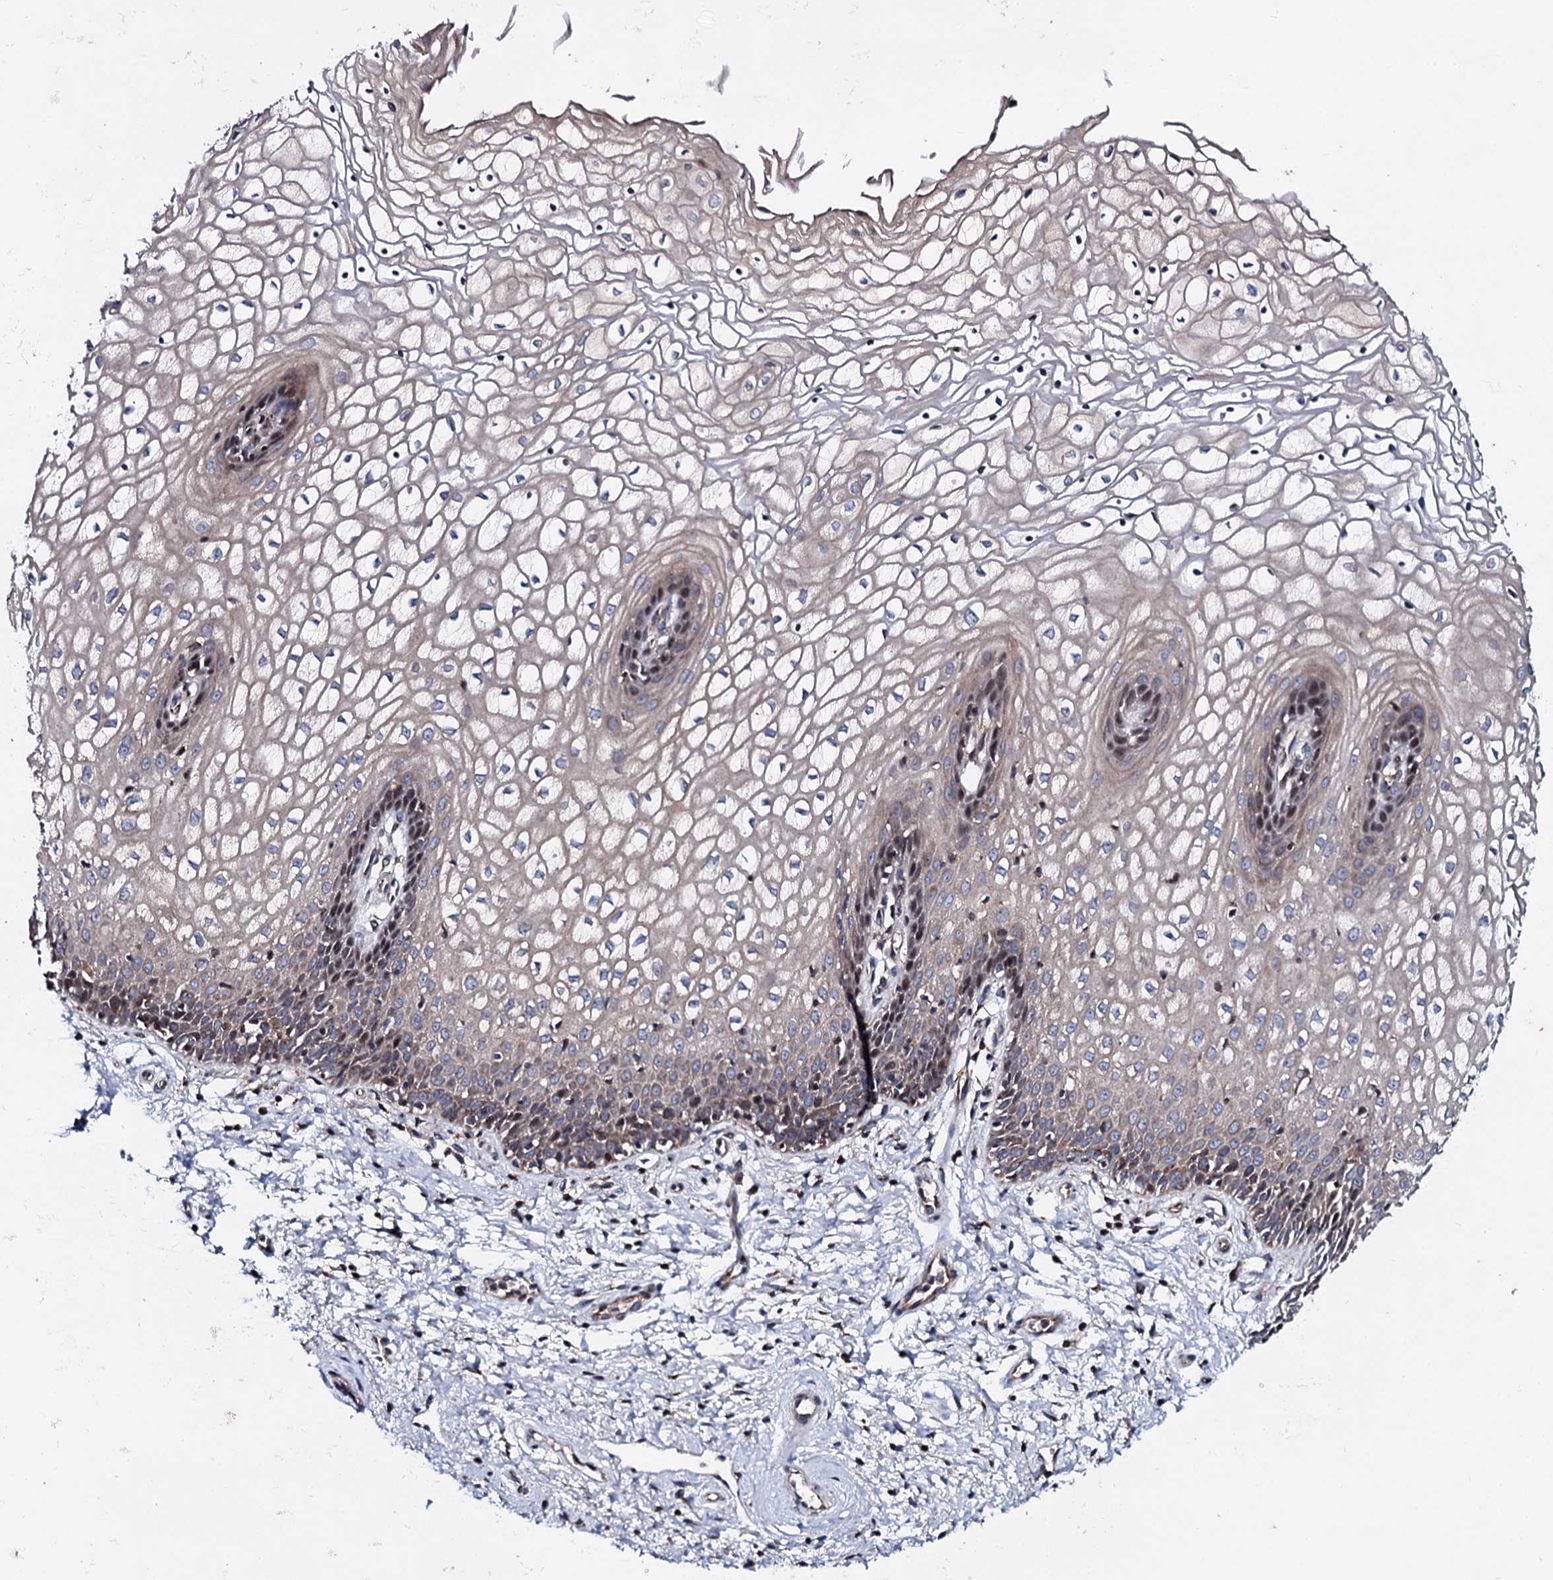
{"staining": {"intensity": "moderate", "quantity": "<25%", "location": "nuclear"}, "tissue": "vagina", "cell_type": "Squamous epithelial cells", "image_type": "normal", "snomed": [{"axis": "morphology", "description": "Normal tissue, NOS"}, {"axis": "topography", "description": "Vagina"}], "caption": "Unremarkable vagina exhibits moderate nuclear staining in about <25% of squamous epithelial cells (DAB = brown stain, brightfield microscopy at high magnification)..", "gene": "PLET1", "patient": {"sex": "female", "age": 34}}